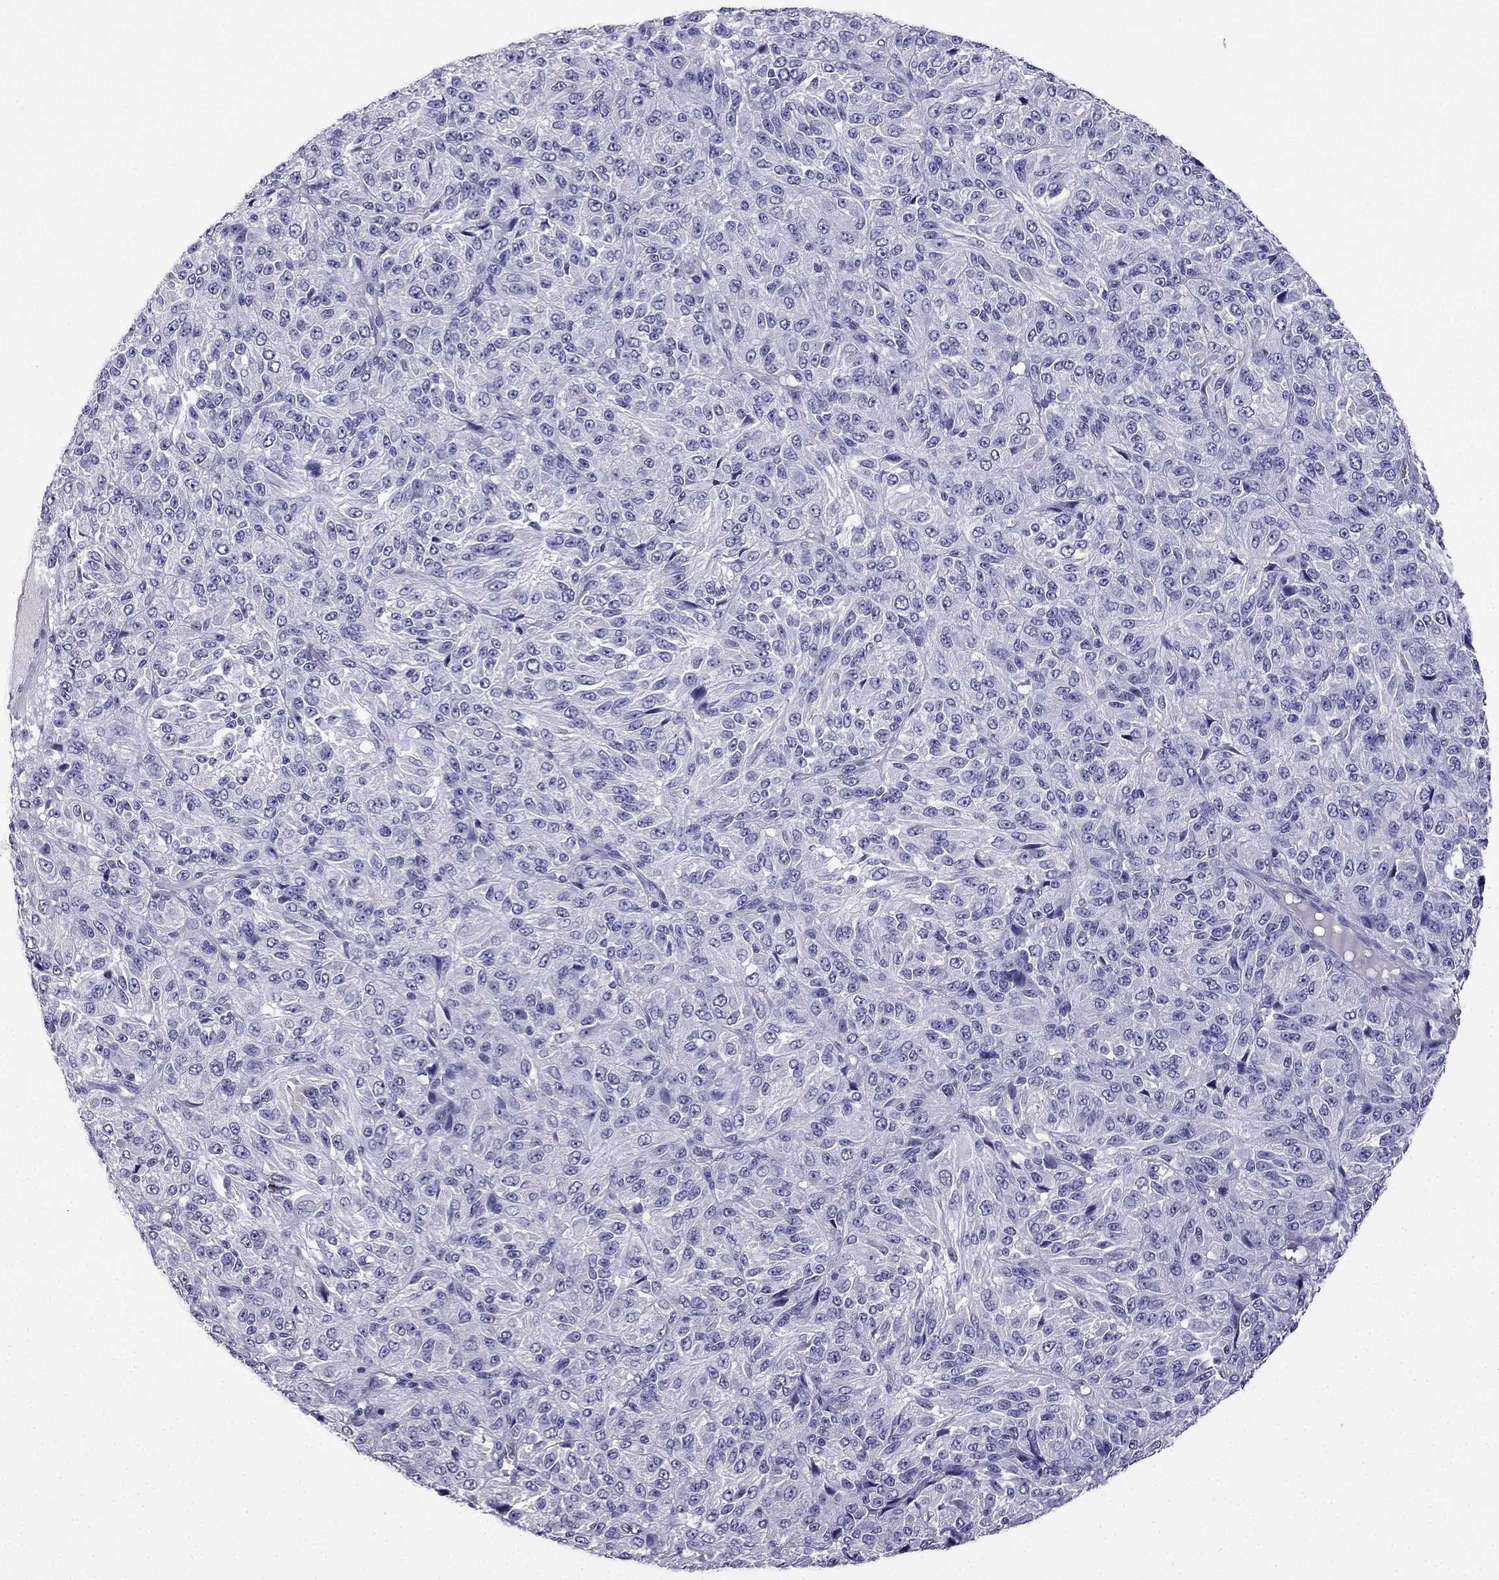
{"staining": {"intensity": "negative", "quantity": "none", "location": "none"}, "tissue": "melanoma", "cell_type": "Tumor cells", "image_type": "cancer", "snomed": [{"axis": "morphology", "description": "Malignant melanoma, Metastatic site"}, {"axis": "topography", "description": "Brain"}], "caption": "Micrograph shows no protein expression in tumor cells of melanoma tissue.", "gene": "CDHR4", "patient": {"sex": "female", "age": 56}}